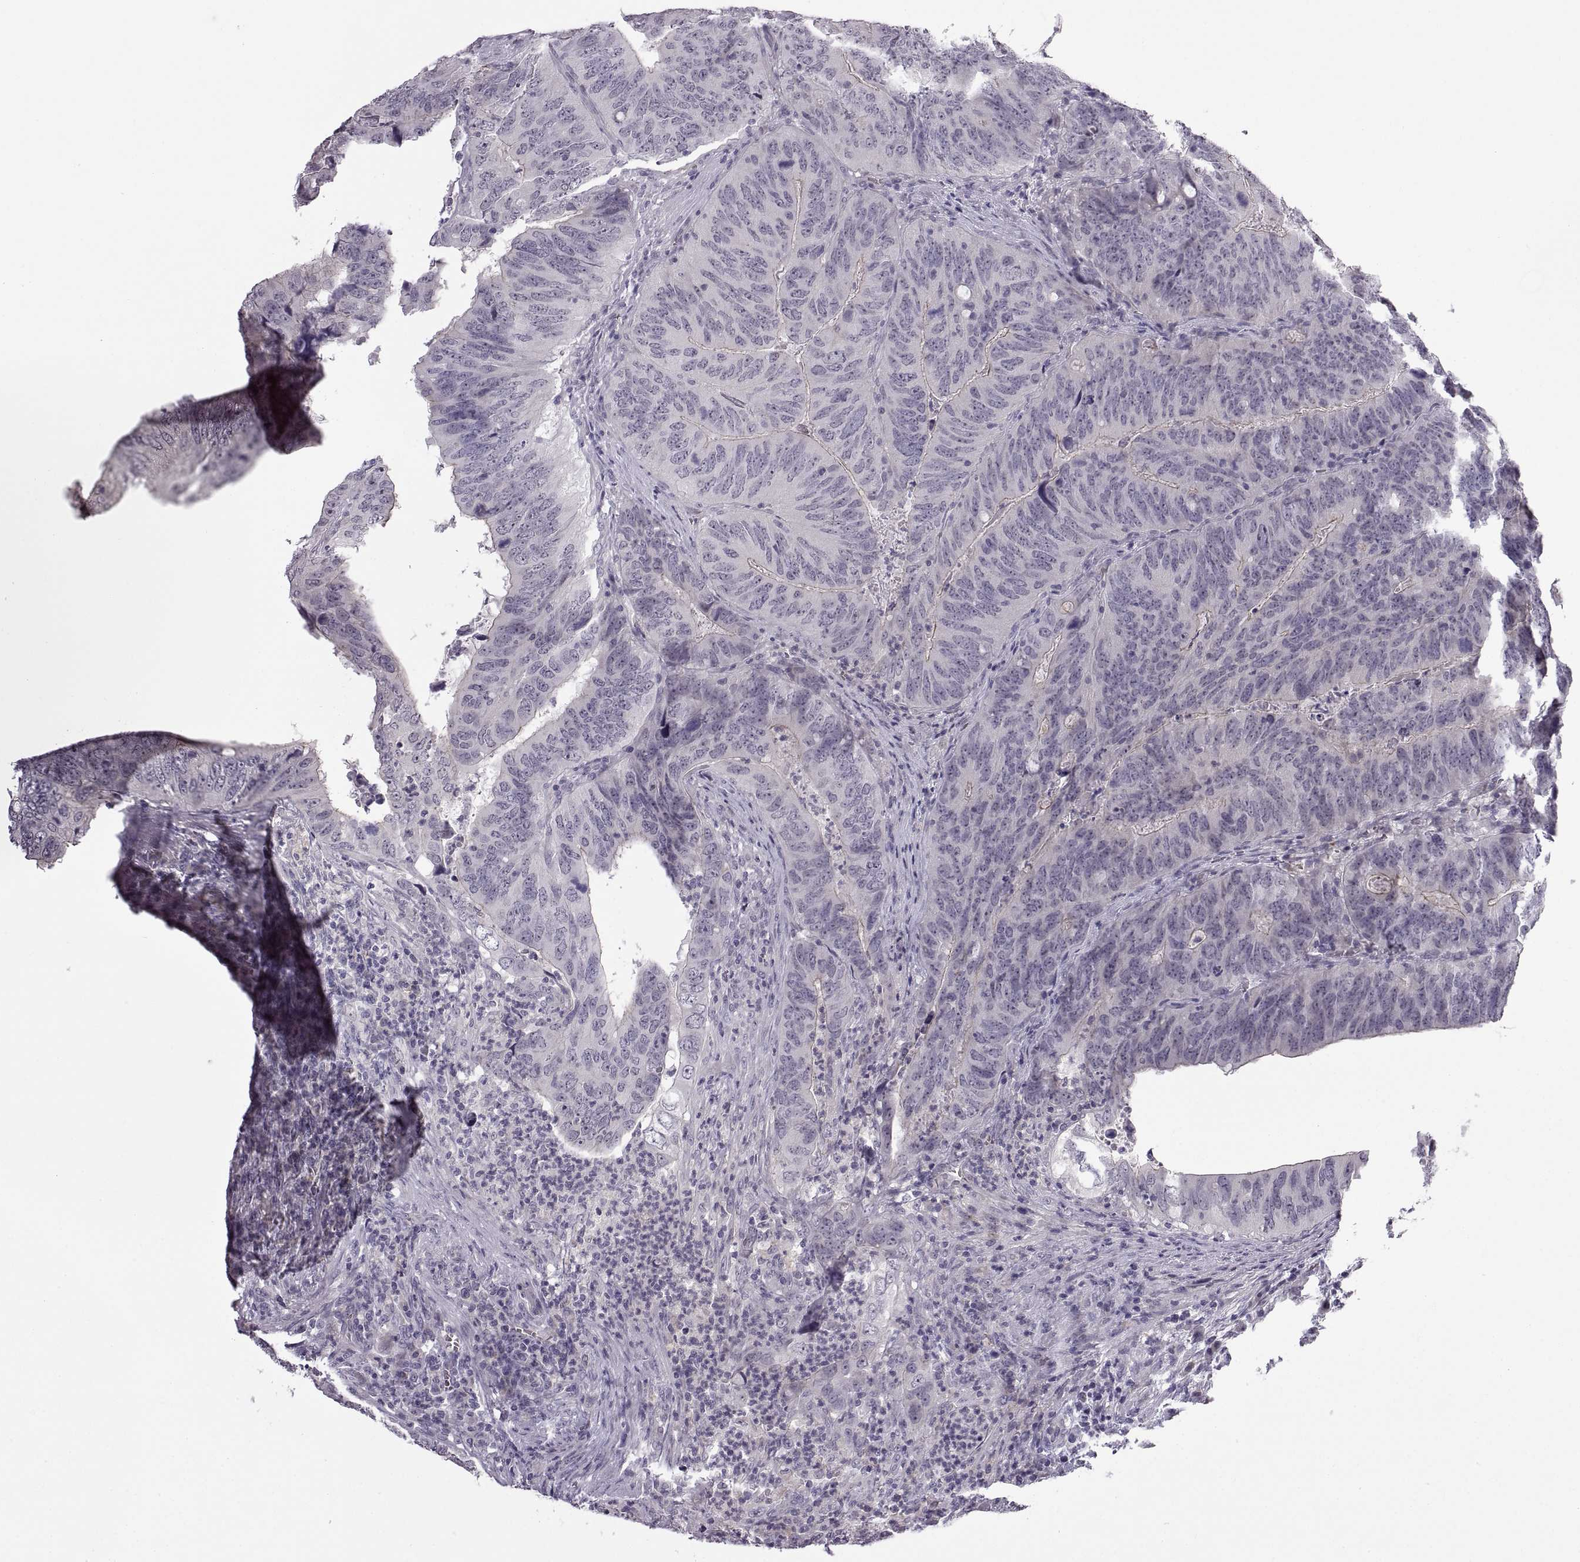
{"staining": {"intensity": "negative", "quantity": "none", "location": "none"}, "tissue": "colorectal cancer", "cell_type": "Tumor cells", "image_type": "cancer", "snomed": [{"axis": "morphology", "description": "Adenocarcinoma, NOS"}, {"axis": "topography", "description": "Colon"}], "caption": "High power microscopy micrograph of an immunohistochemistry (IHC) micrograph of adenocarcinoma (colorectal), revealing no significant staining in tumor cells. (Brightfield microscopy of DAB (3,3'-diaminobenzidine) immunohistochemistry (IHC) at high magnification).", "gene": "MEIOC", "patient": {"sex": "male", "age": 79}}